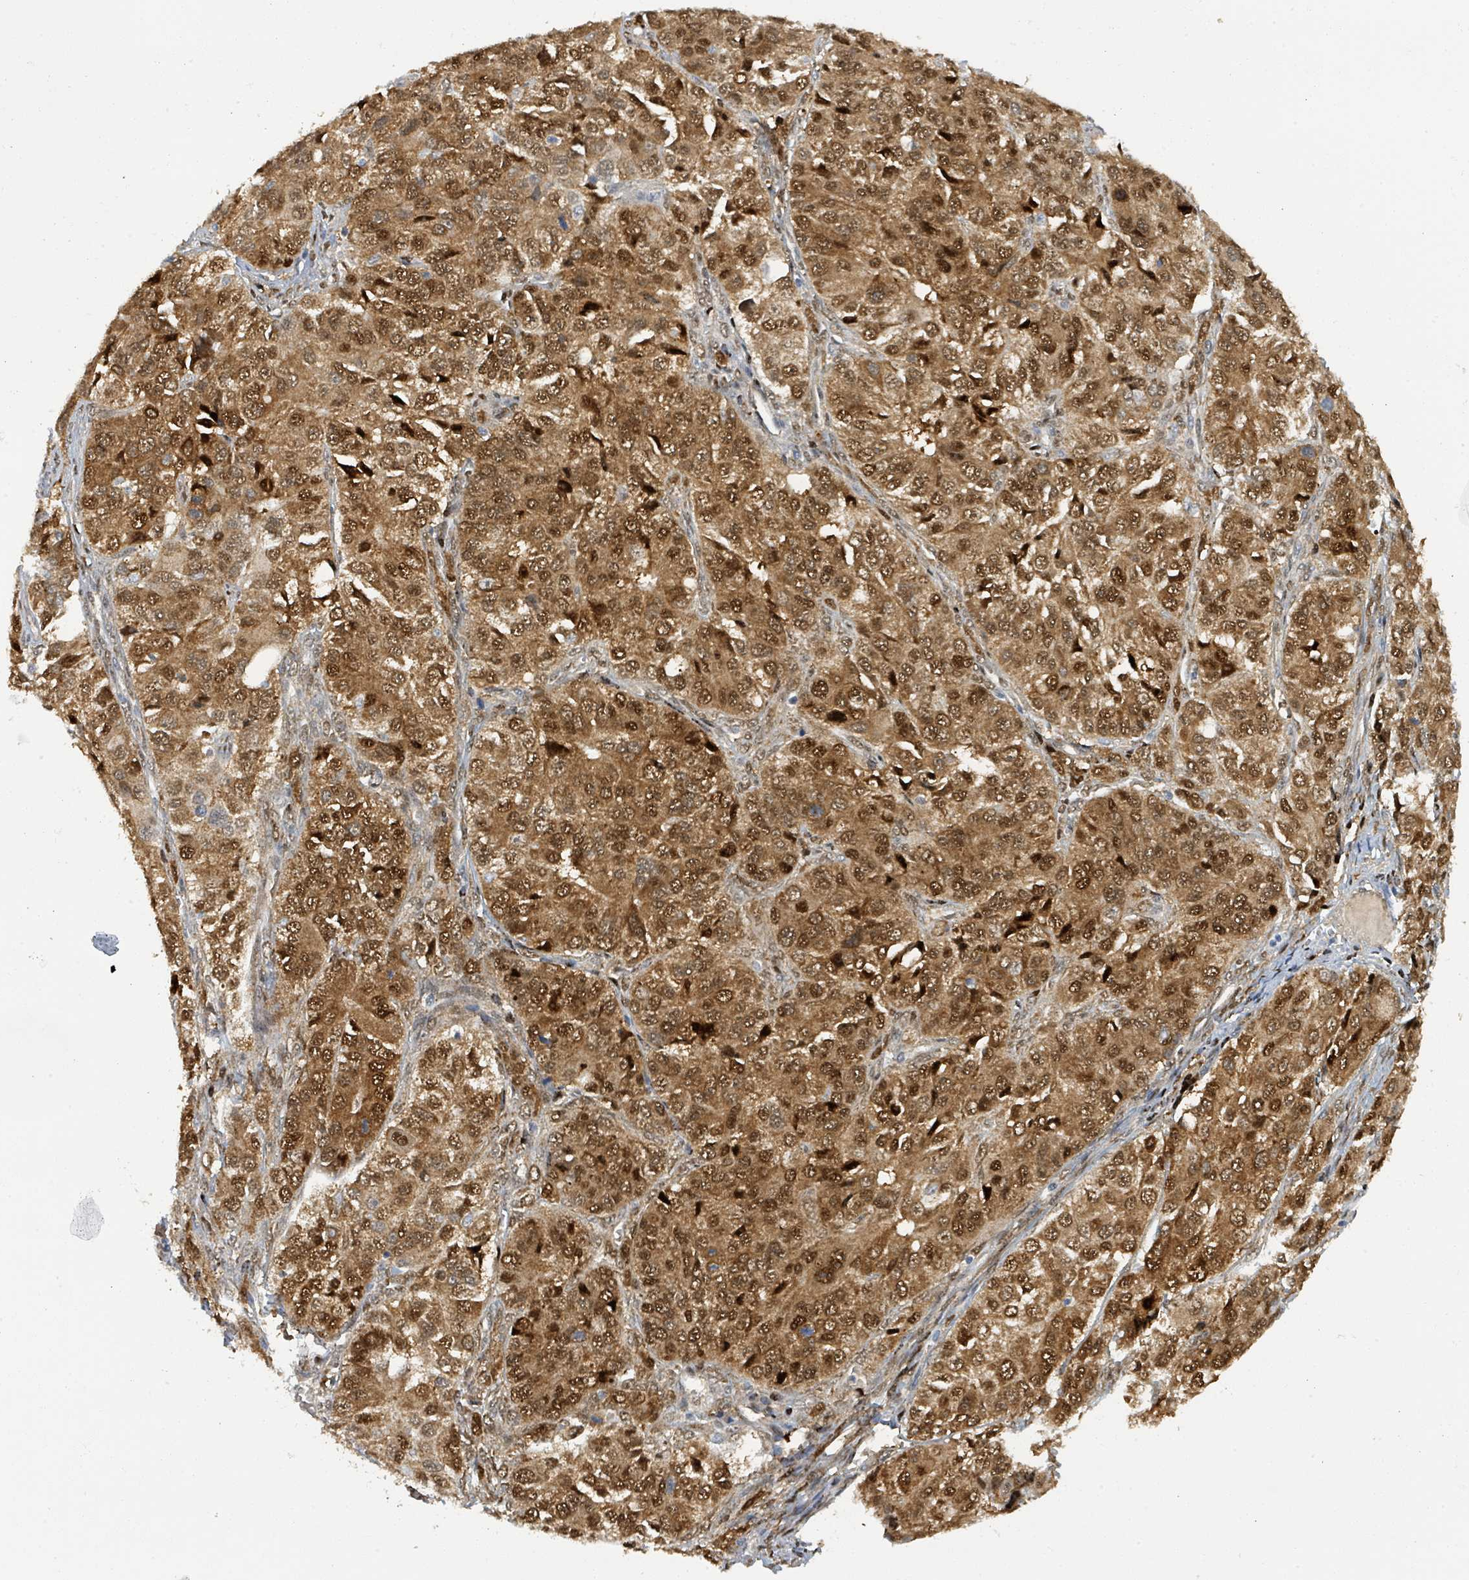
{"staining": {"intensity": "strong", "quantity": ">75%", "location": "cytoplasmic/membranous,nuclear"}, "tissue": "ovarian cancer", "cell_type": "Tumor cells", "image_type": "cancer", "snomed": [{"axis": "morphology", "description": "Carcinoma, endometroid"}, {"axis": "topography", "description": "Ovary"}], "caption": "Approximately >75% of tumor cells in human ovarian endometroid carcinoma show strong cytoplasmic/membranous and nuclear protein expression as visualized by brown immunohistochemical staining.", "gene": "PSMB7", "patient": {"sex": "female", "age": 51}}